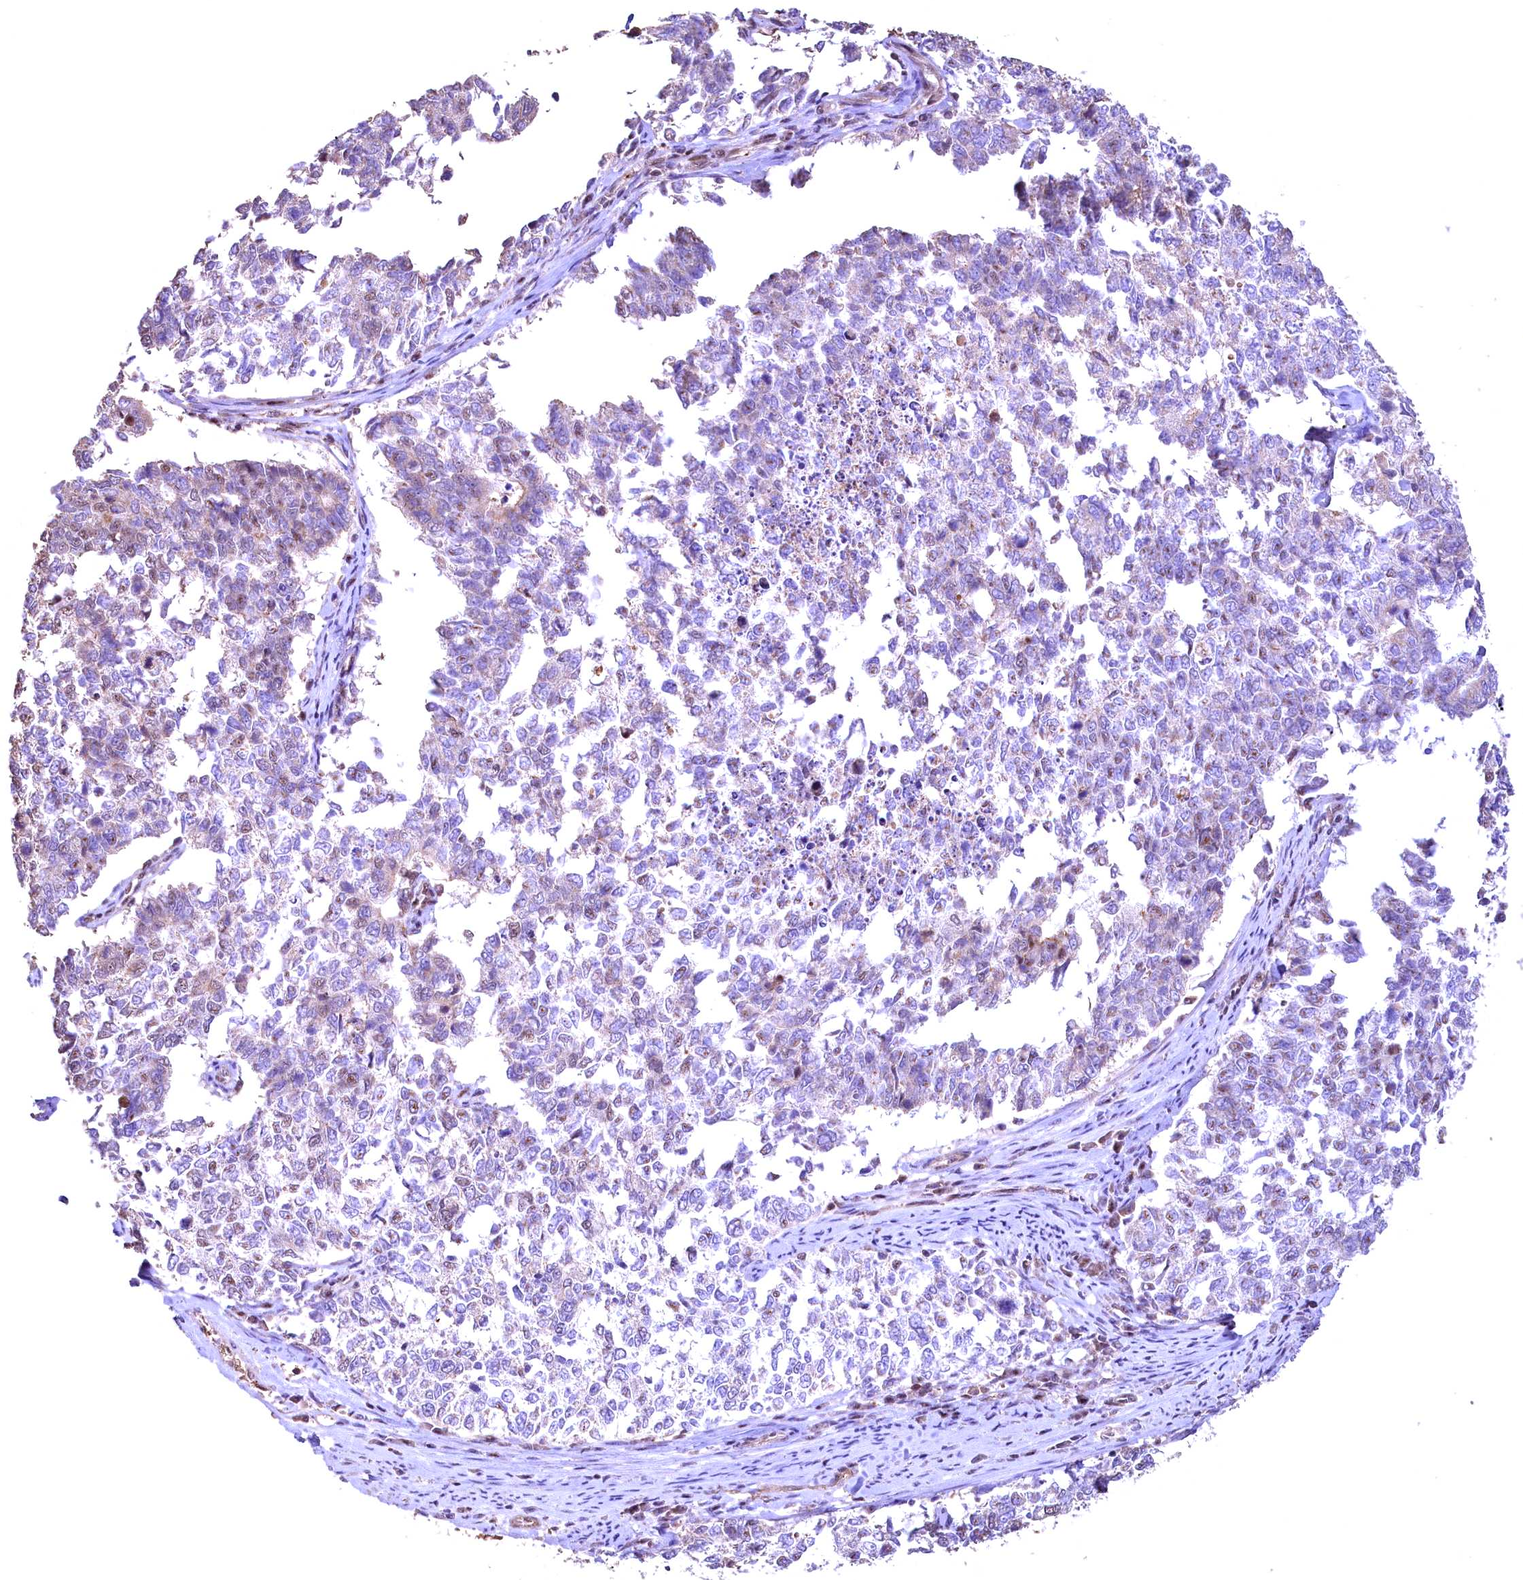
{"staining": {"intensity": "weak", "quantity": "<25%", "location": "nuclear"}, "tissue": "cervical cancer", "cell_type": "Tumor cells", "image_type": "cancer", "snomed": [{"axis": "morphology", "description": "Squamous cell carcinoma, NOS"}, {"axis": "topography", "description": "Cervix"}], "caption": "Immunohistochemistry of human cervical cancer (squamous cell carcinoma) demonstrates no expression in tumor cells.", "gene": "FUZ", "patient": {"sex": "female", "age": 63}}